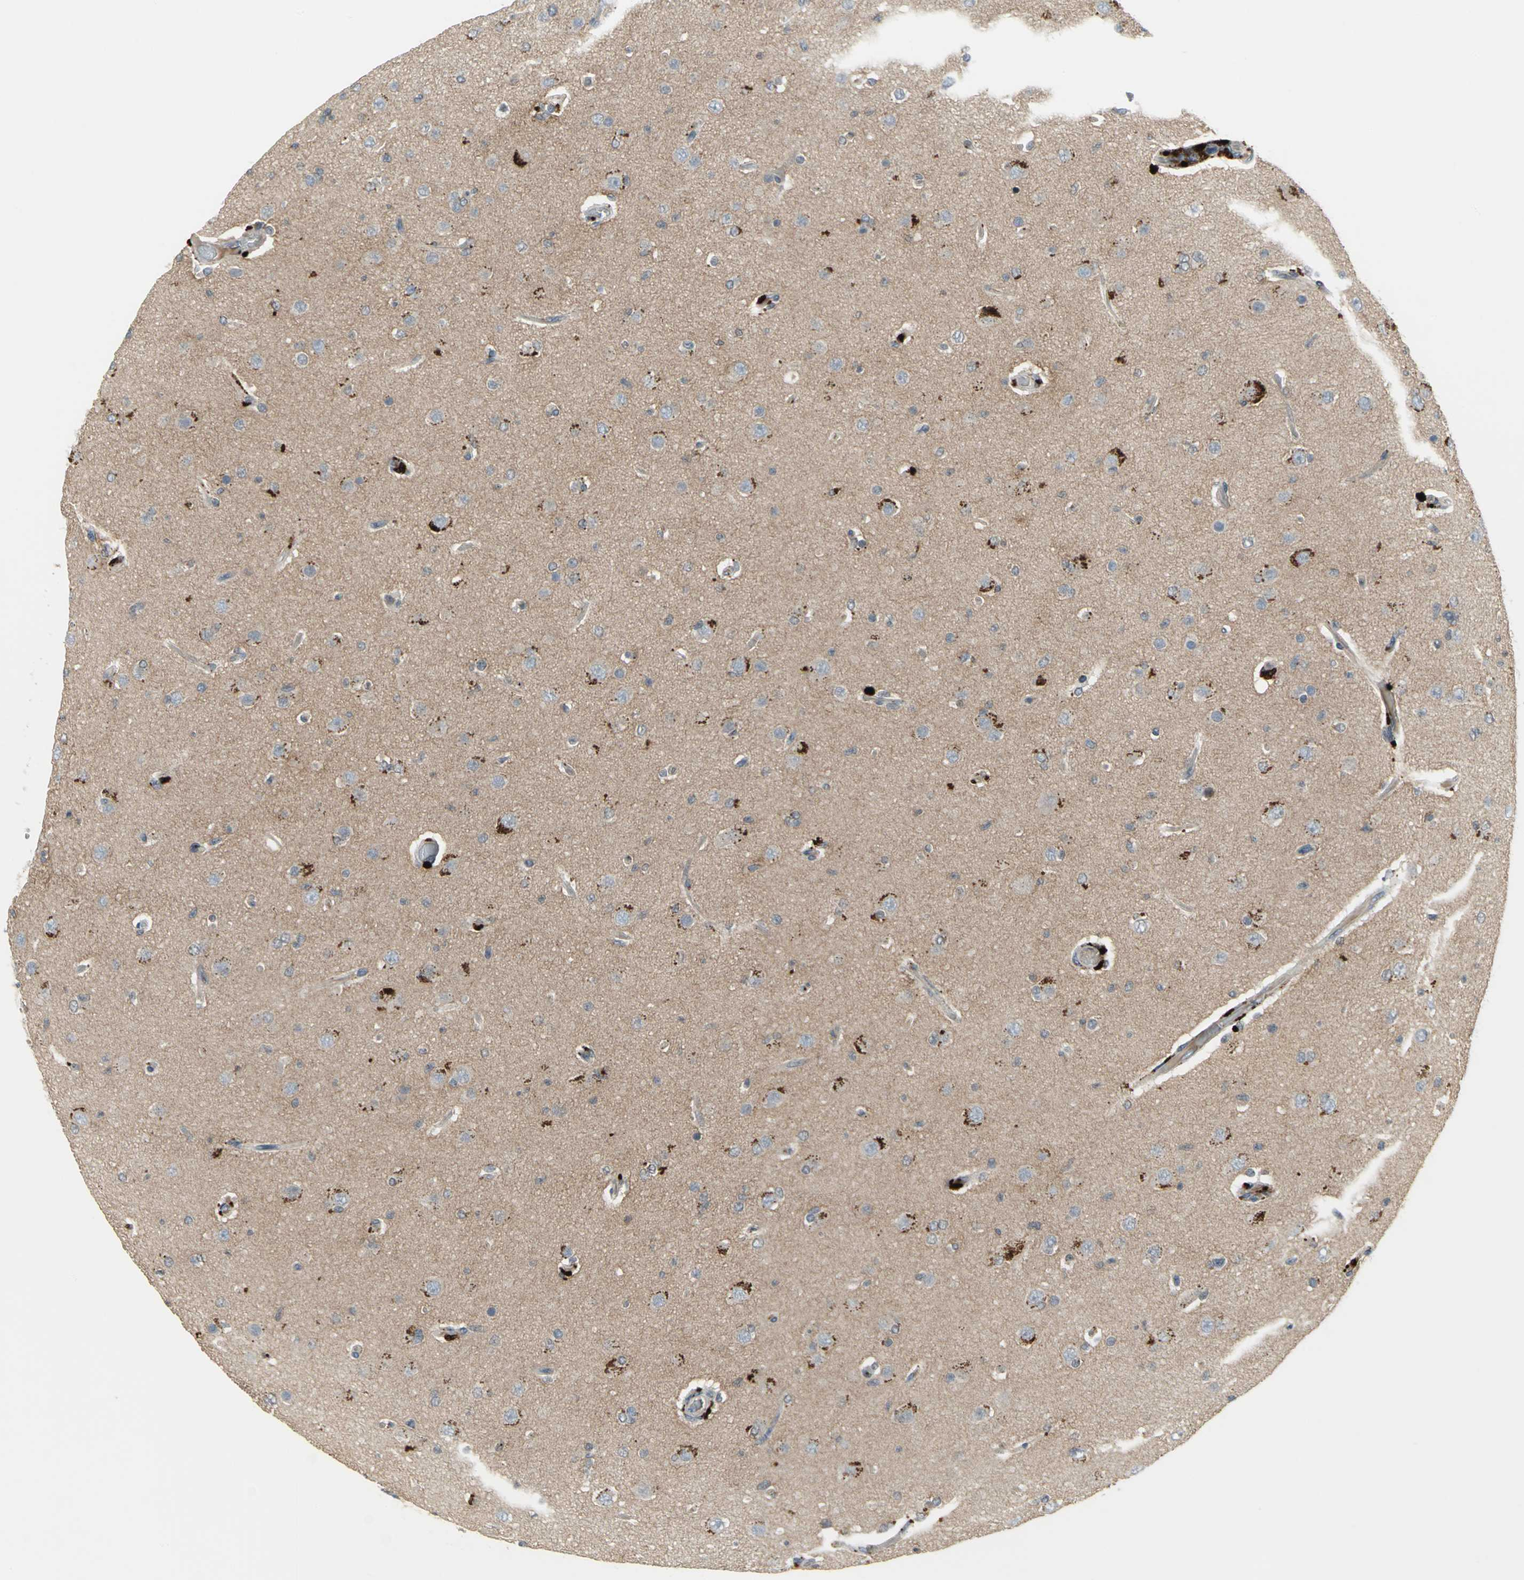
{"staining": {"intensity": "strong", "quantity": "25%-75%", "location": "cytoplasmic/membranous"}, "tissue": "glioma", "cell_type": "Tumor cells", "image_type": "cancer", "snomed": [{"axis": "morphology", "description": "Glioma, malignant, High grade"}, {"axis": "topography", "description": "Brain"}], "caption": "Immunohistochemistry (IHC) staining of malignant glioma (high-grade), which displays high levels of strong cytoplasmic/membranous staining in approximately 25%-75% of tumor cells indicating strong cytoplasmic/membranous protein positivity. The staining was performed using DAB (brown) for protein detection and nuclei were counterstained in hematoxylin (blue).", "gene": "PTGDS", "patient": {"sex": "male", "age": 33}}